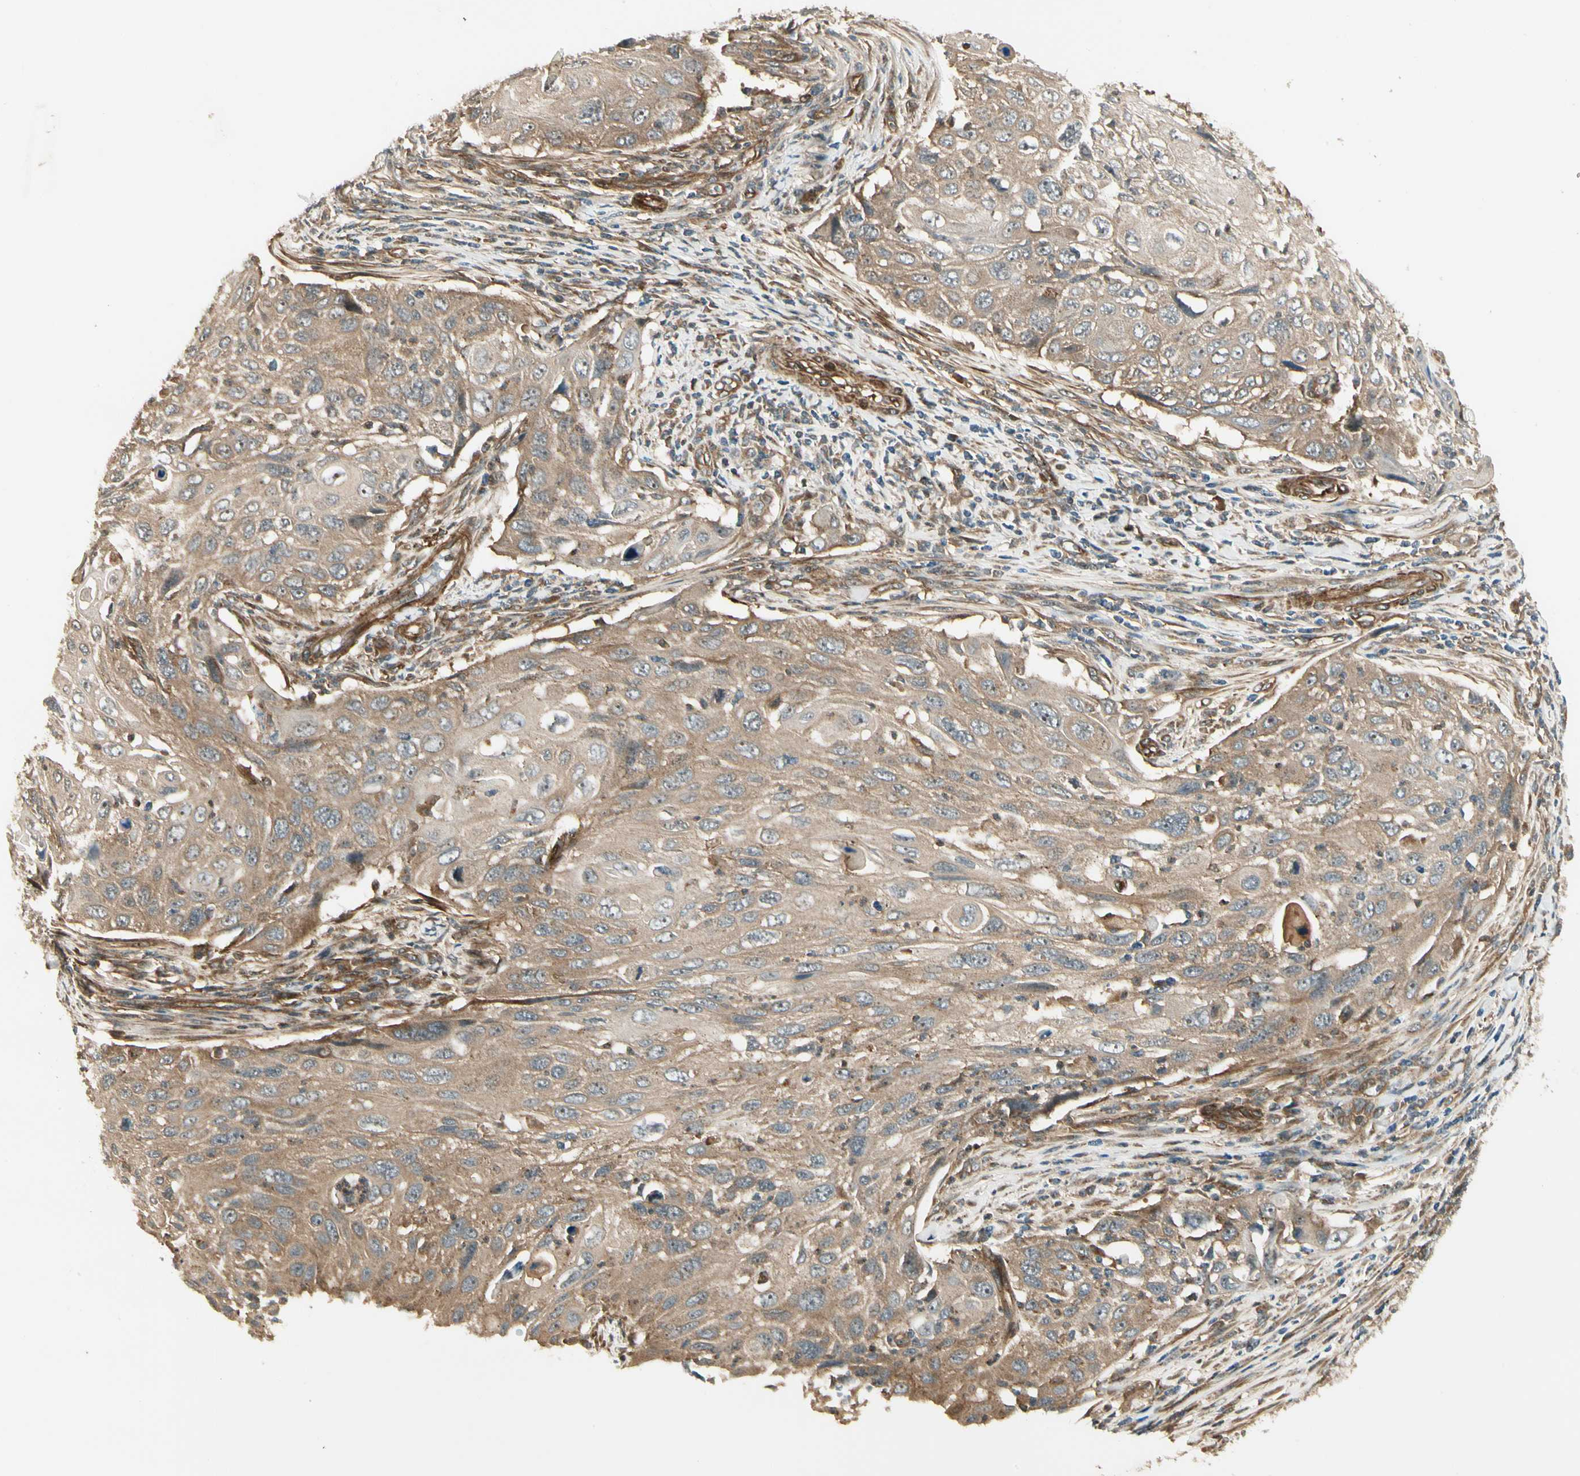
{"staining": {"intensity": "moderate", "quantity": ">75%", "location": "cytoplasmic/membranous"}, "tissue": "cervical cancer", "cell_type": "Tumor cells", "image_type": "cancer", "snomed": [{"axis": "morphology", "description": "Squamous cell carcinoma, NOS"}, {"axis": "topography", "description": "Cervix"}], "caption": "Cervical squamous cell carcinoma tissue reveals moderate cytoplasmic/membranous expression in about >75% of tumor cells (IHC, brightfield microscopy, high magnification).", "gene": "FKBP15", "patient": {"sex": "female", "age": 70}}